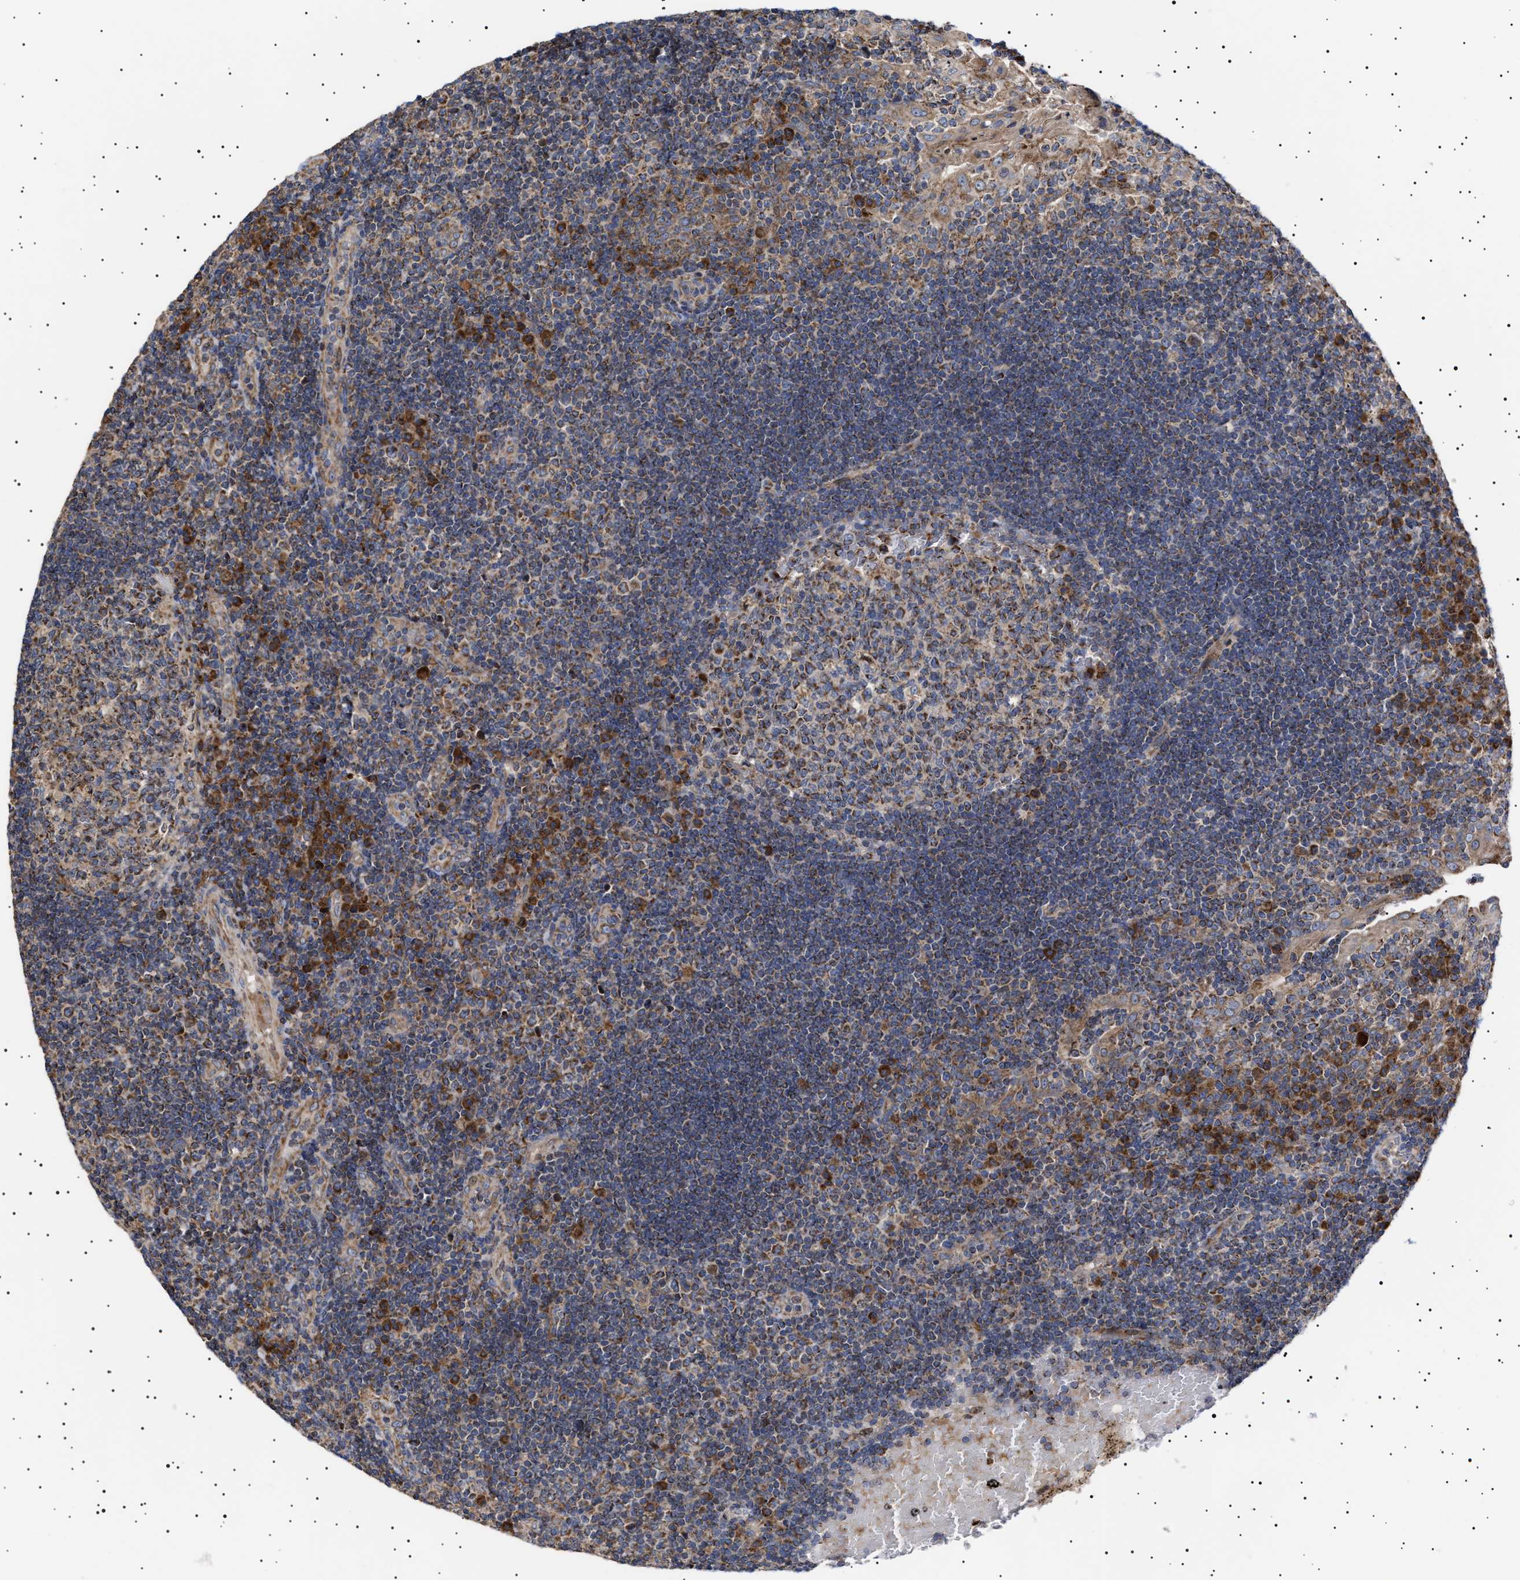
{"staining": {"intensity": "strong", "quantity": ">75%", "location": "cytoplasmic/membranous"}, "tissue": "tonsil", "cell_type": "Germinal center cells", "image_type": "normal", "snomed": [{"axis": "morphology", "description": "Normal tissue, NOS"}, {"axis": "topography", "description": "Tonsil"}], "caption": "Immunohistochemistry (IHC) photomicrograph of unremarkable tonsil: human tonsil stained using IHC exhibits high levels of strong protein expression localized specifically in the cytoplasmic/membranous of germinal center cells, appearing as a cytoplasmic/membranous brown color.", "gene": "MRPL10", "patient": {"sex": "female", "age": 40}}